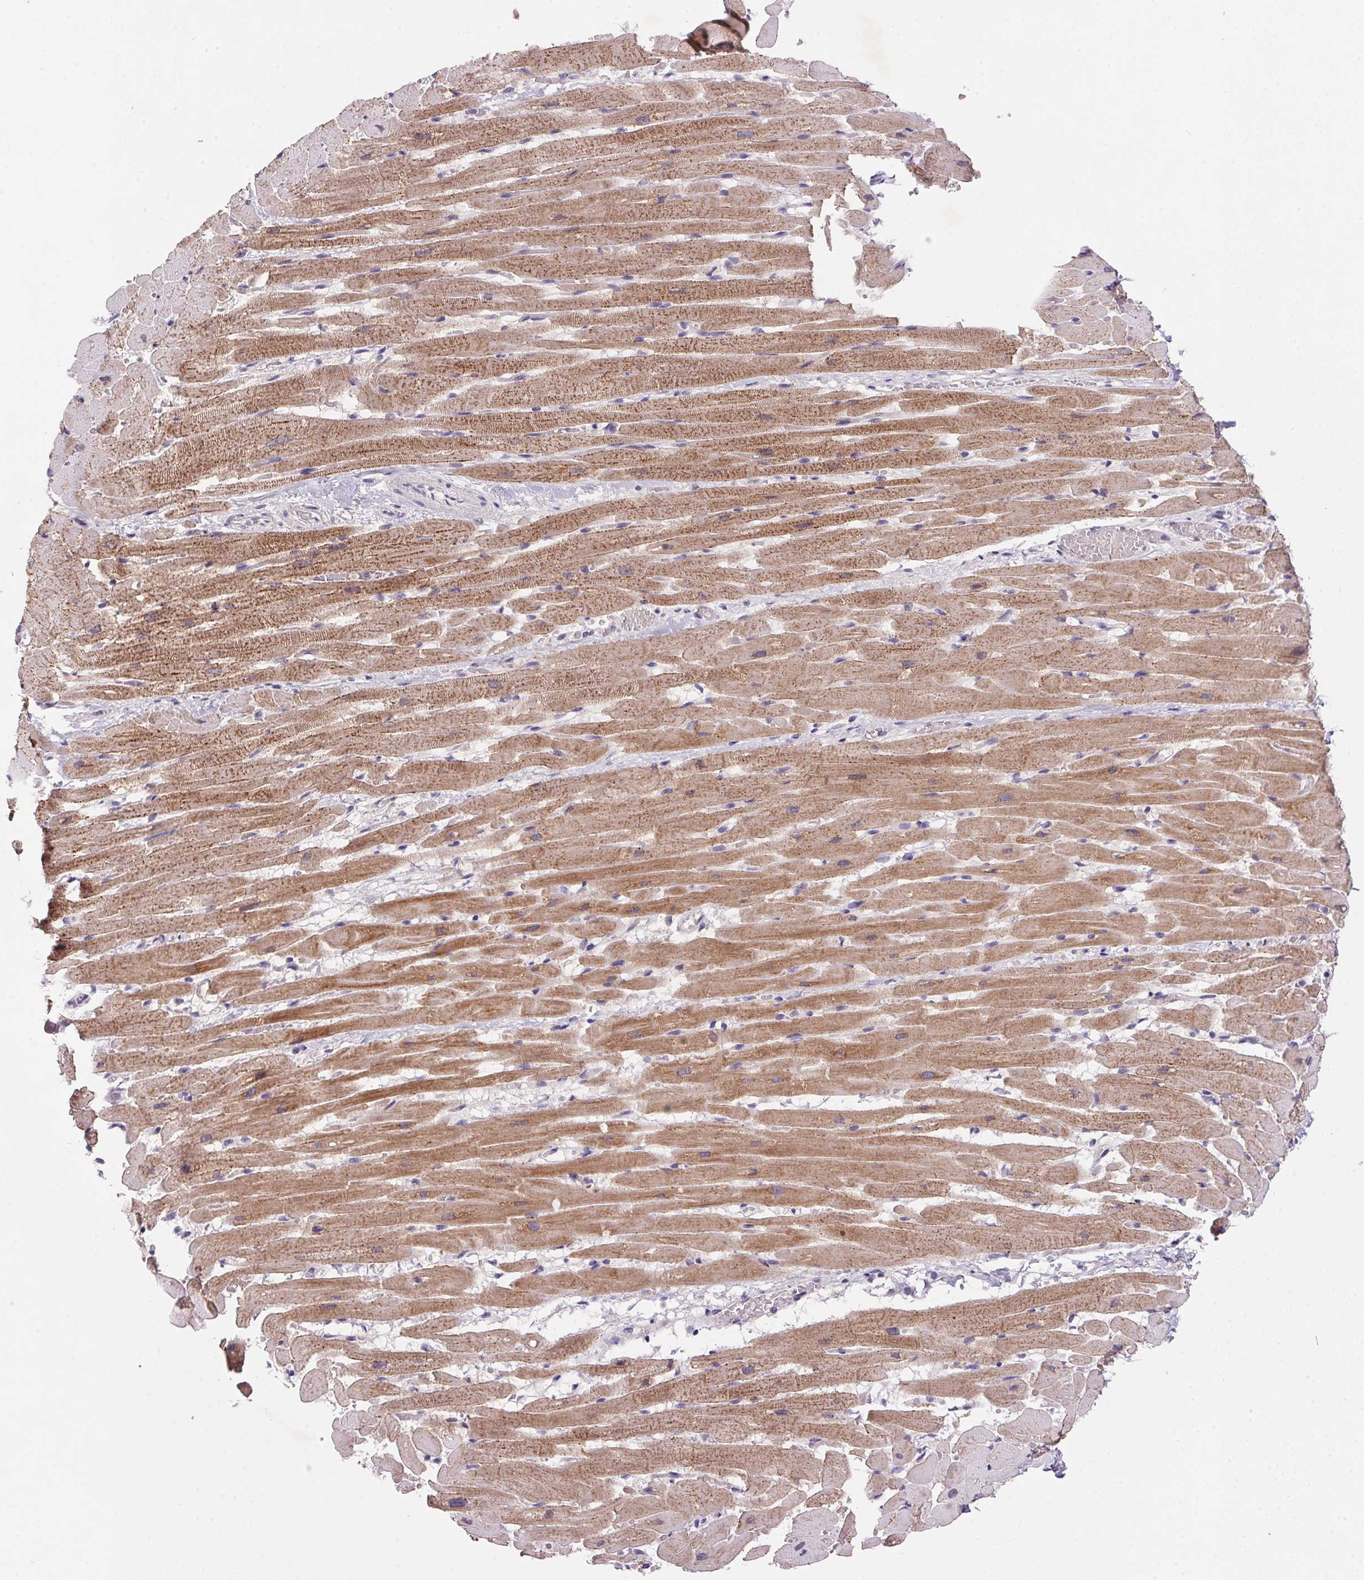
{"staining": {"intensity": "moderate", "quantity": ">75%", "location": "cytoplasmic/membranous"}, "tissue": "heart muscle", "cell_type": "Cardiomyocytes", "image_type": "normal", "snomed": [{"axis": "morphology", "description": "Normal tissue, NOS"}, {"axis": "topography", "description": "Heart"}], "caption": "High-magnification brightfield microscopy of normal heart muscle stained with DAB (3,3'-diaminobenzidine) (brown) and counterstained with hematoxylin (blue). cardiomyocytes exhibit moderate cytoplasmic/membranous expression is identified in approximately>75% of cells.", "gene": "TRDN", "patient": {"sex": "male", "age": 37}}